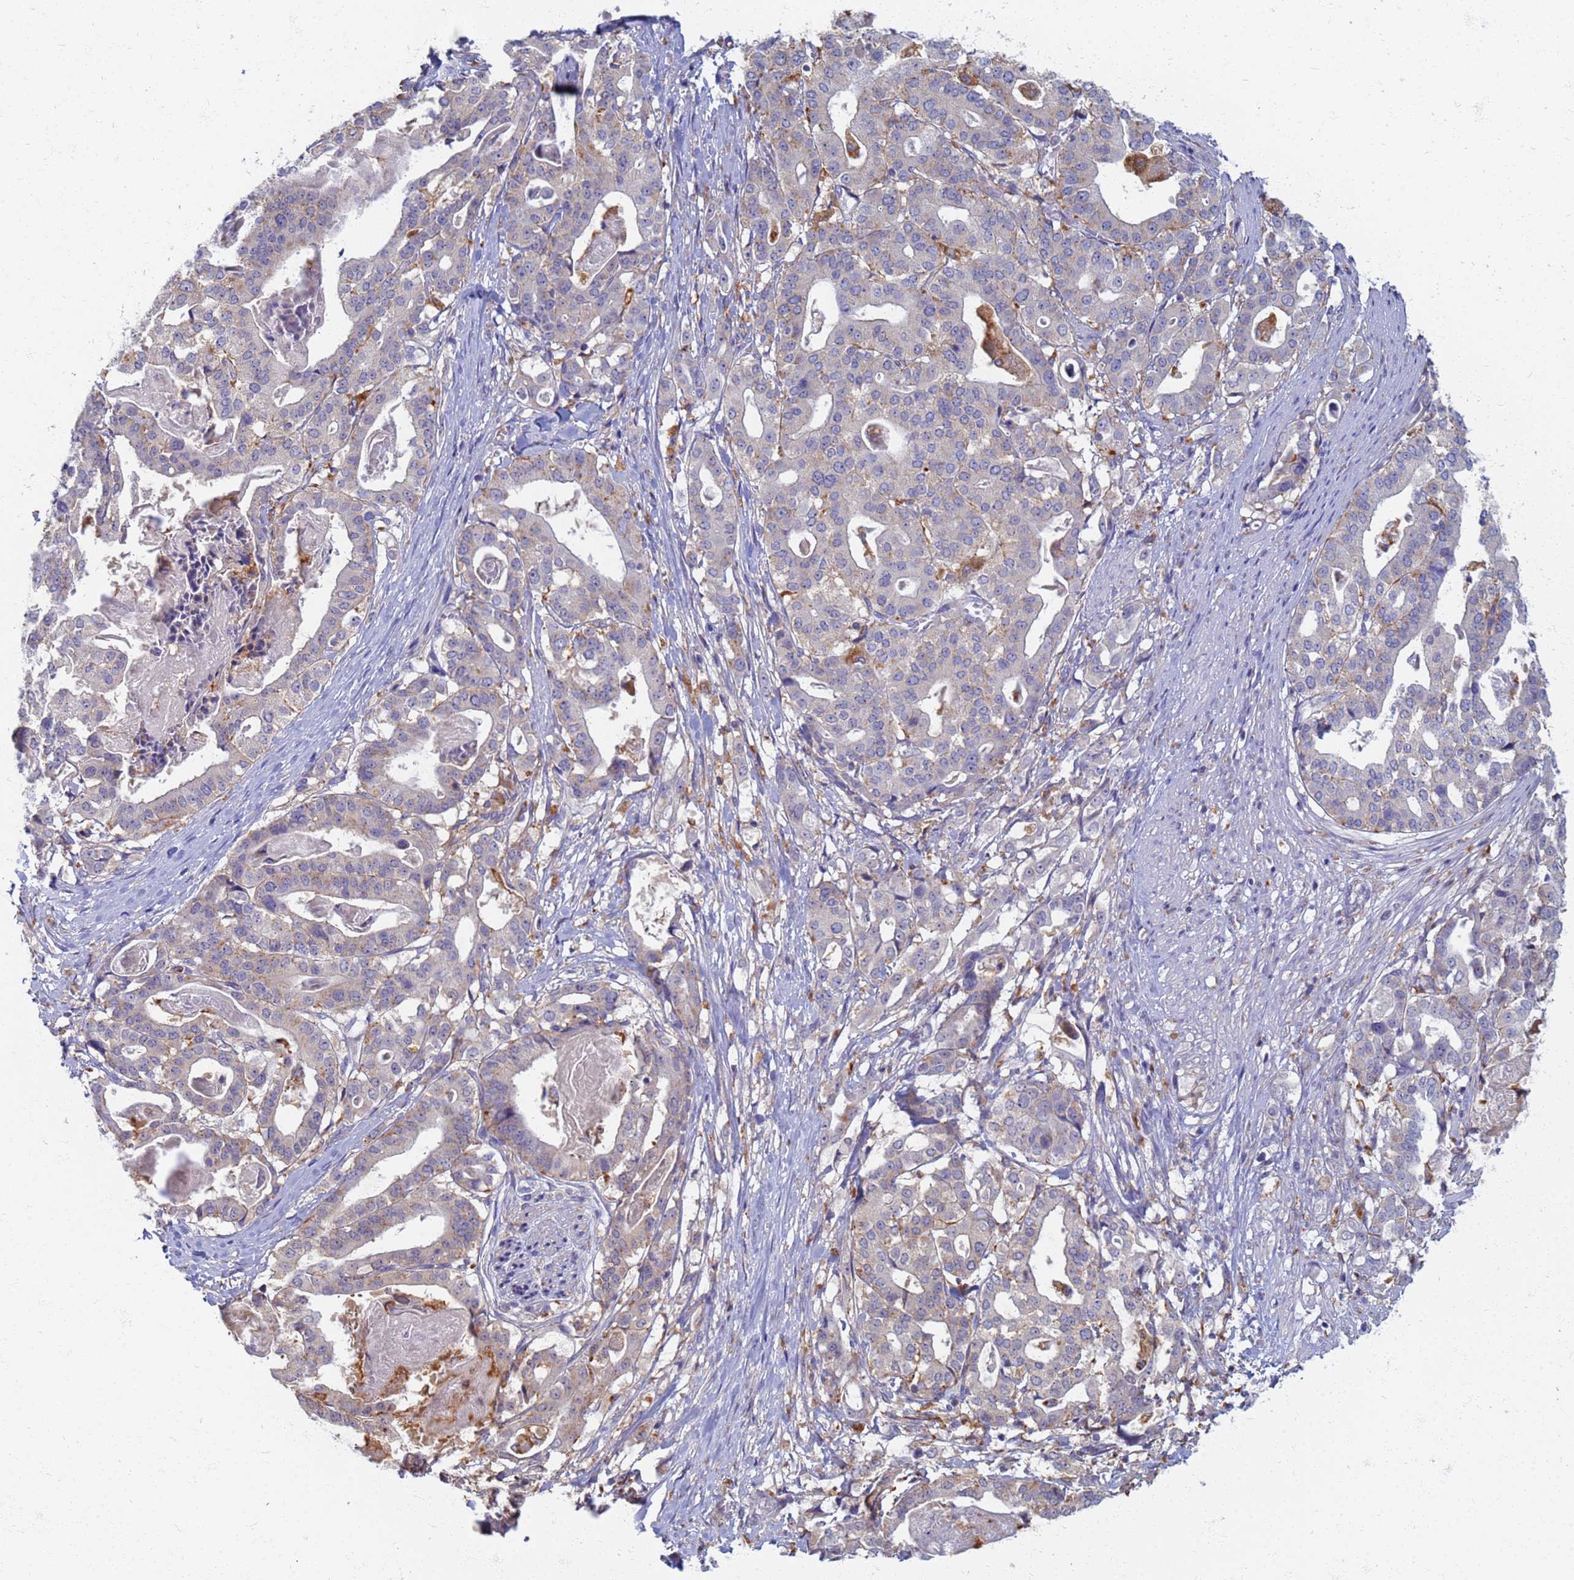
{"staining": {"intensity": "negative", "quantity": "none", "location": "none"}, "tissue": "stomach cancer", "cell_type": "Tumor cells", "image_type": "cancer", "snomed": [{"axis": "morphology", "description": "Adenocarcinoma, NOS"}, {"axis": "topography", "description": "Stomach"}], "caption": "Histopathology image shows no protein staining in tumor cells of stomach cancer tissue. (Brightfield microscopy of DAB (3,3'-diaminobenzidine) IHC at high magnification).", "gene": "ATP6V1E1", "patient": {"sex": "male", "age": 48}}